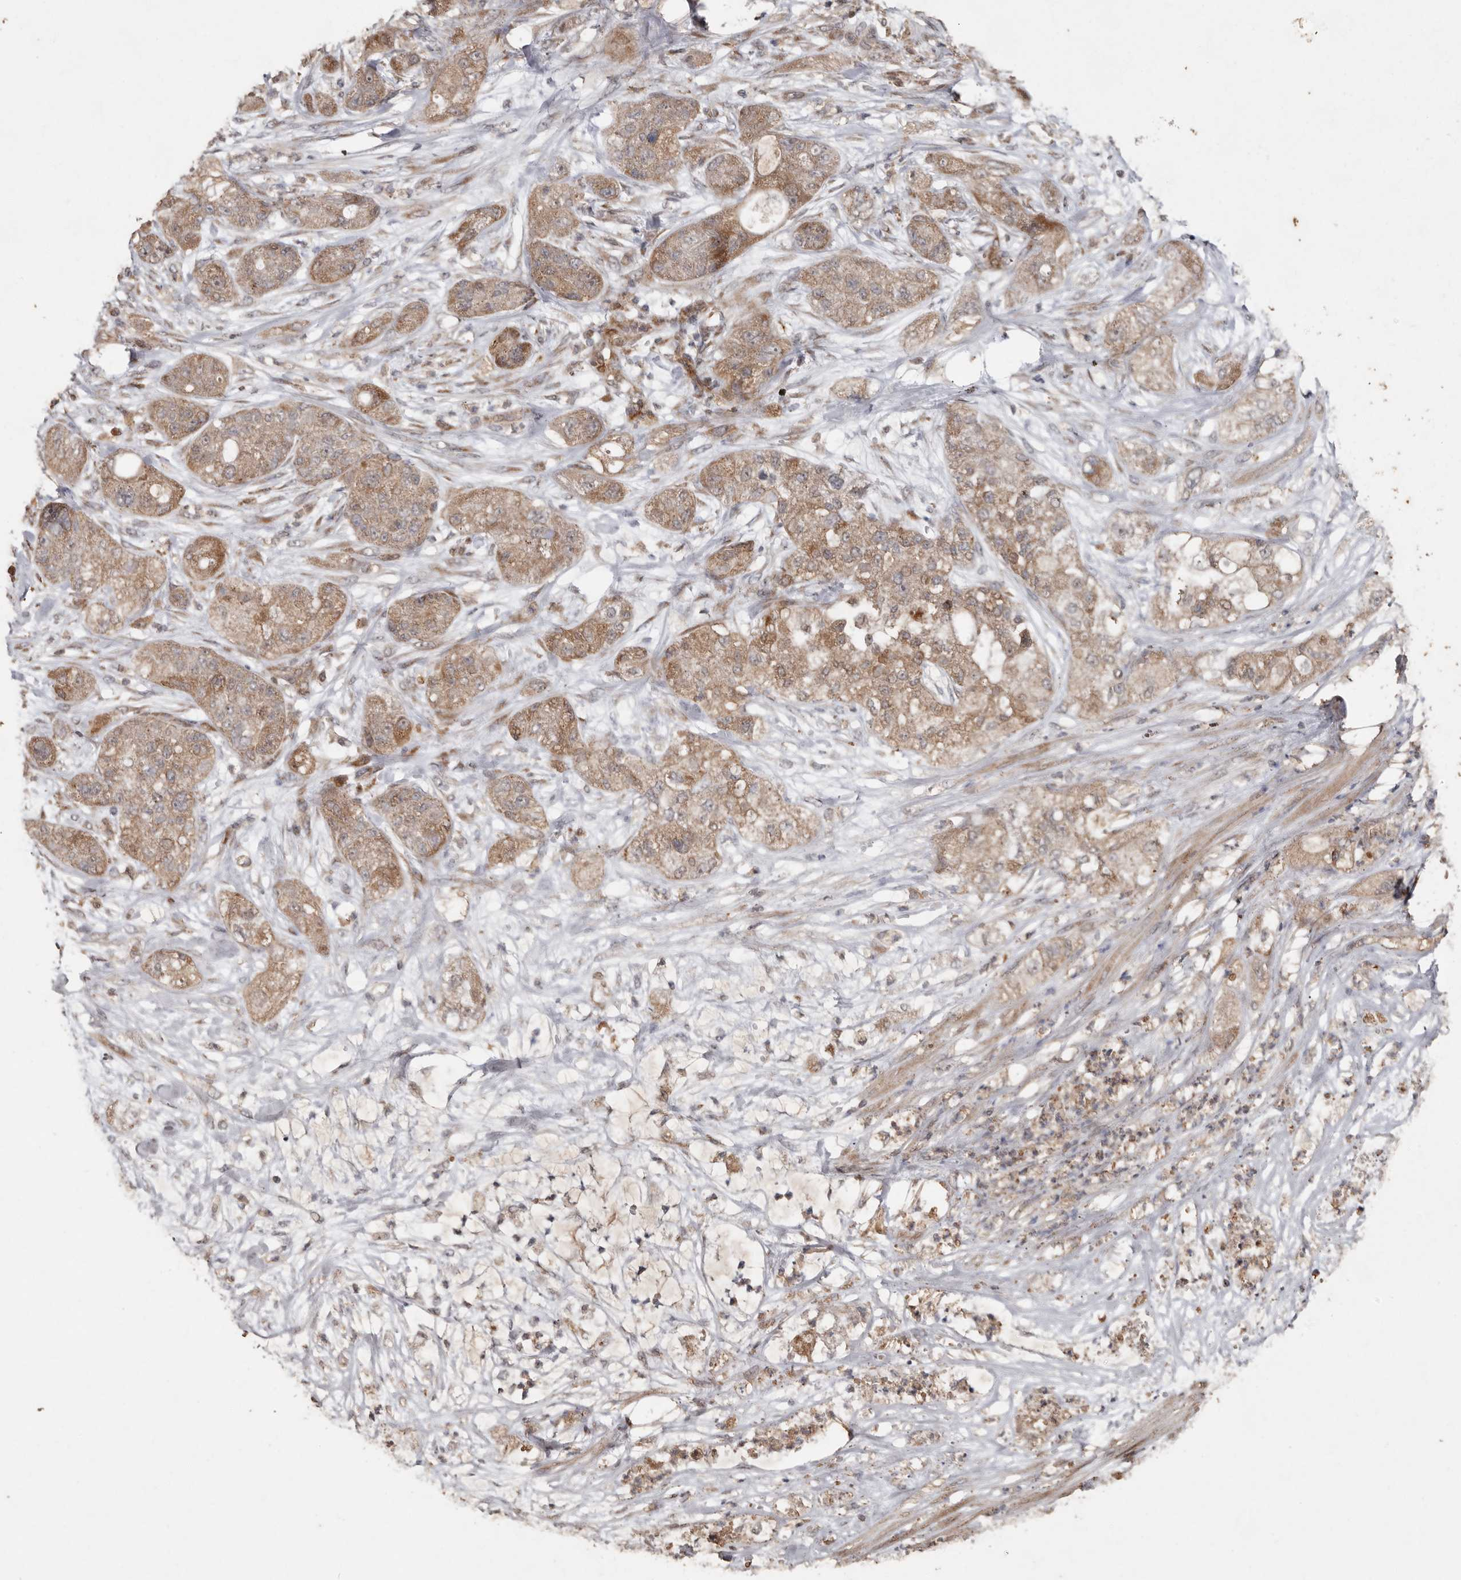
{"staining": {"intensity": "weak", "quantity": ">75%", "location": "cytoplasmic/membranous"}, "tissue": "pancreatic cancer", "cell_type": "Tumor cells", "image_type": "cancer", "snomed": [{"axis": "morphology", "description": "Adenocarcinoma, NOS"}, {"axis": "topography", "description": "Pancreas"}], "caption": "Immunohistochemistry (IHC) micrograph of pancreatic cancer stained for a protein (brown), which exhibits low levels of weak cytoplasmic/membranous expression in about >75% of tumor cells.", "gene": "RANBP17", "patient": {"sex": "female", "age": 78}}